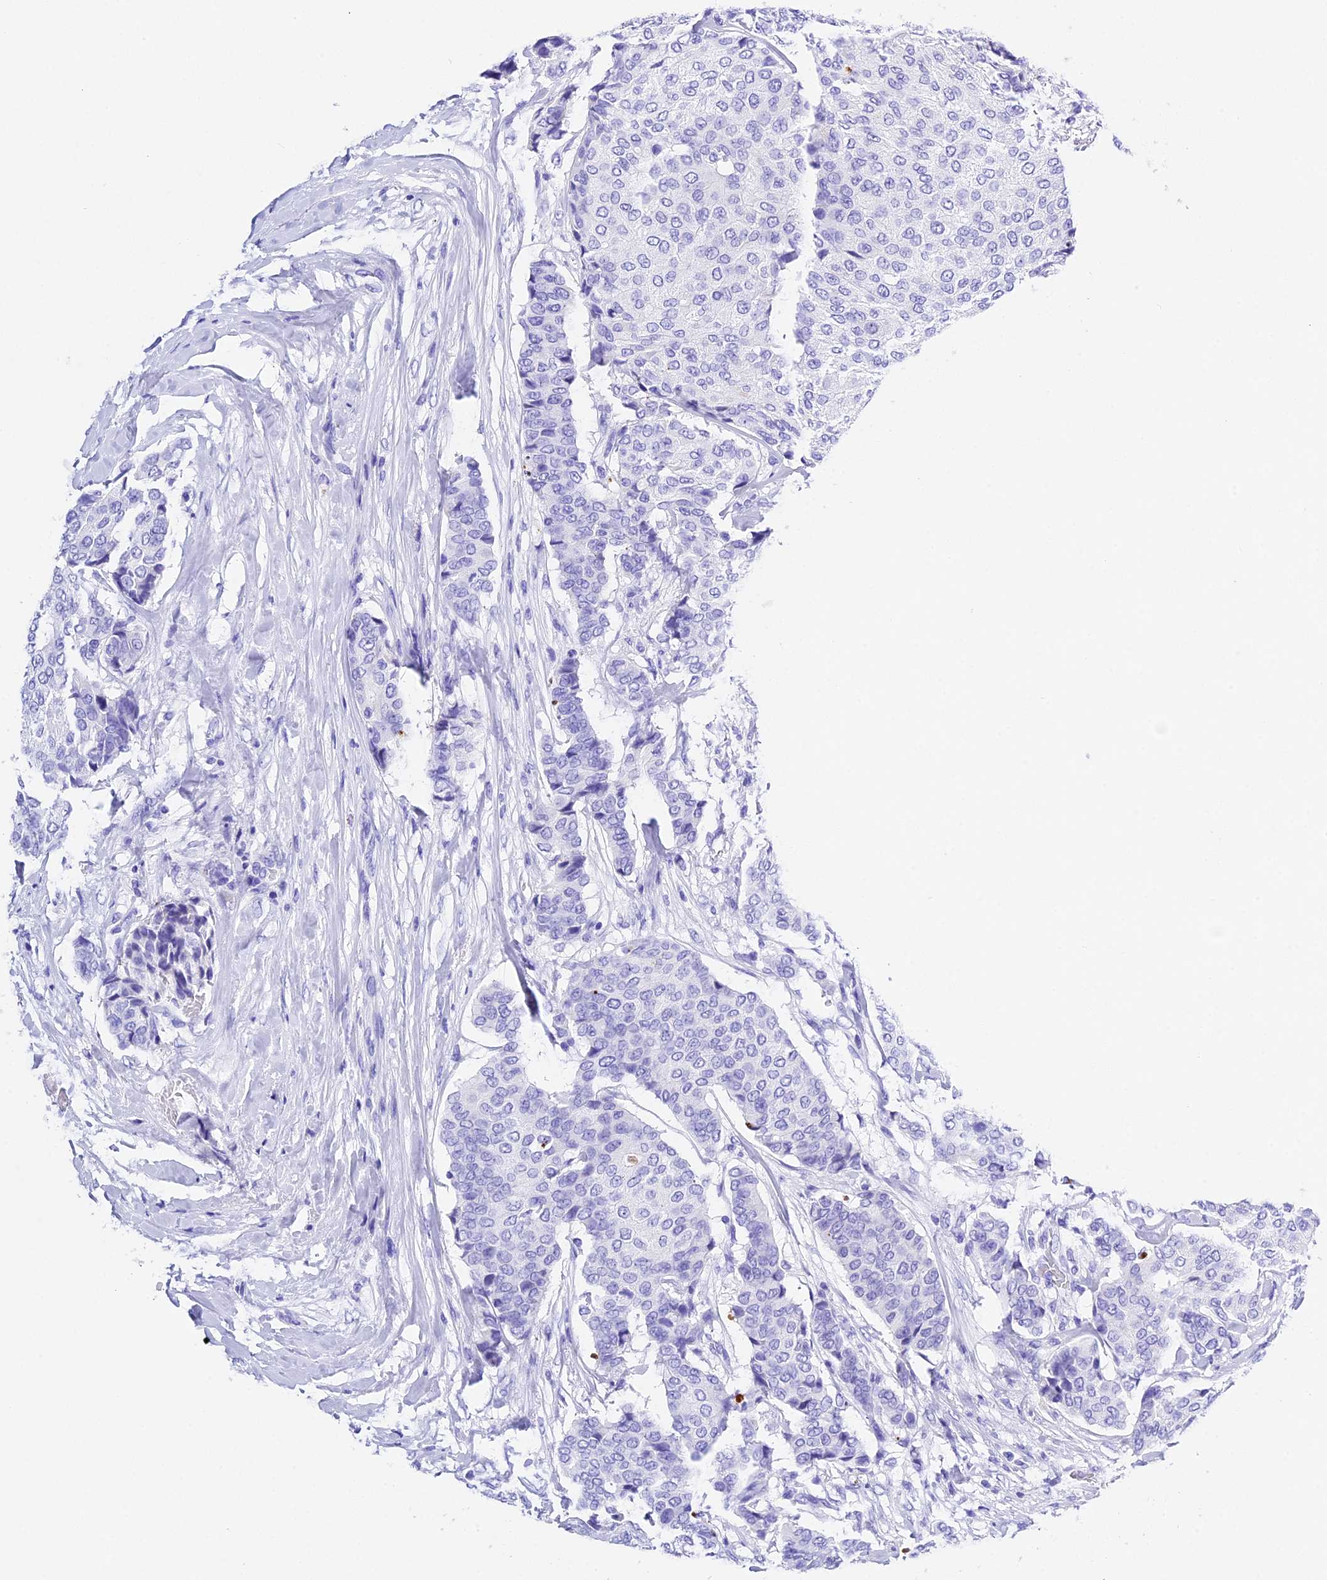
{"staining": {"intensity": "negative", "quantity": "none", "location": "none"}, "tissue": "breast cancer", "cell_type": "Tumor cells", "image_type": "cancer", "snomed": [{"axis": "morphology", "description": "Duct carcinoma"}, {"axis": "topography", "description": "Breast"}], "caption": "A high-resolution histopathology image shows immunohistochemistry (IHC) staining of breast intraductal carcinoma, which reveals no significant expression in tumor cells.", "gene": "PSG11", "patient": {"sex": "female", "age": 75}}